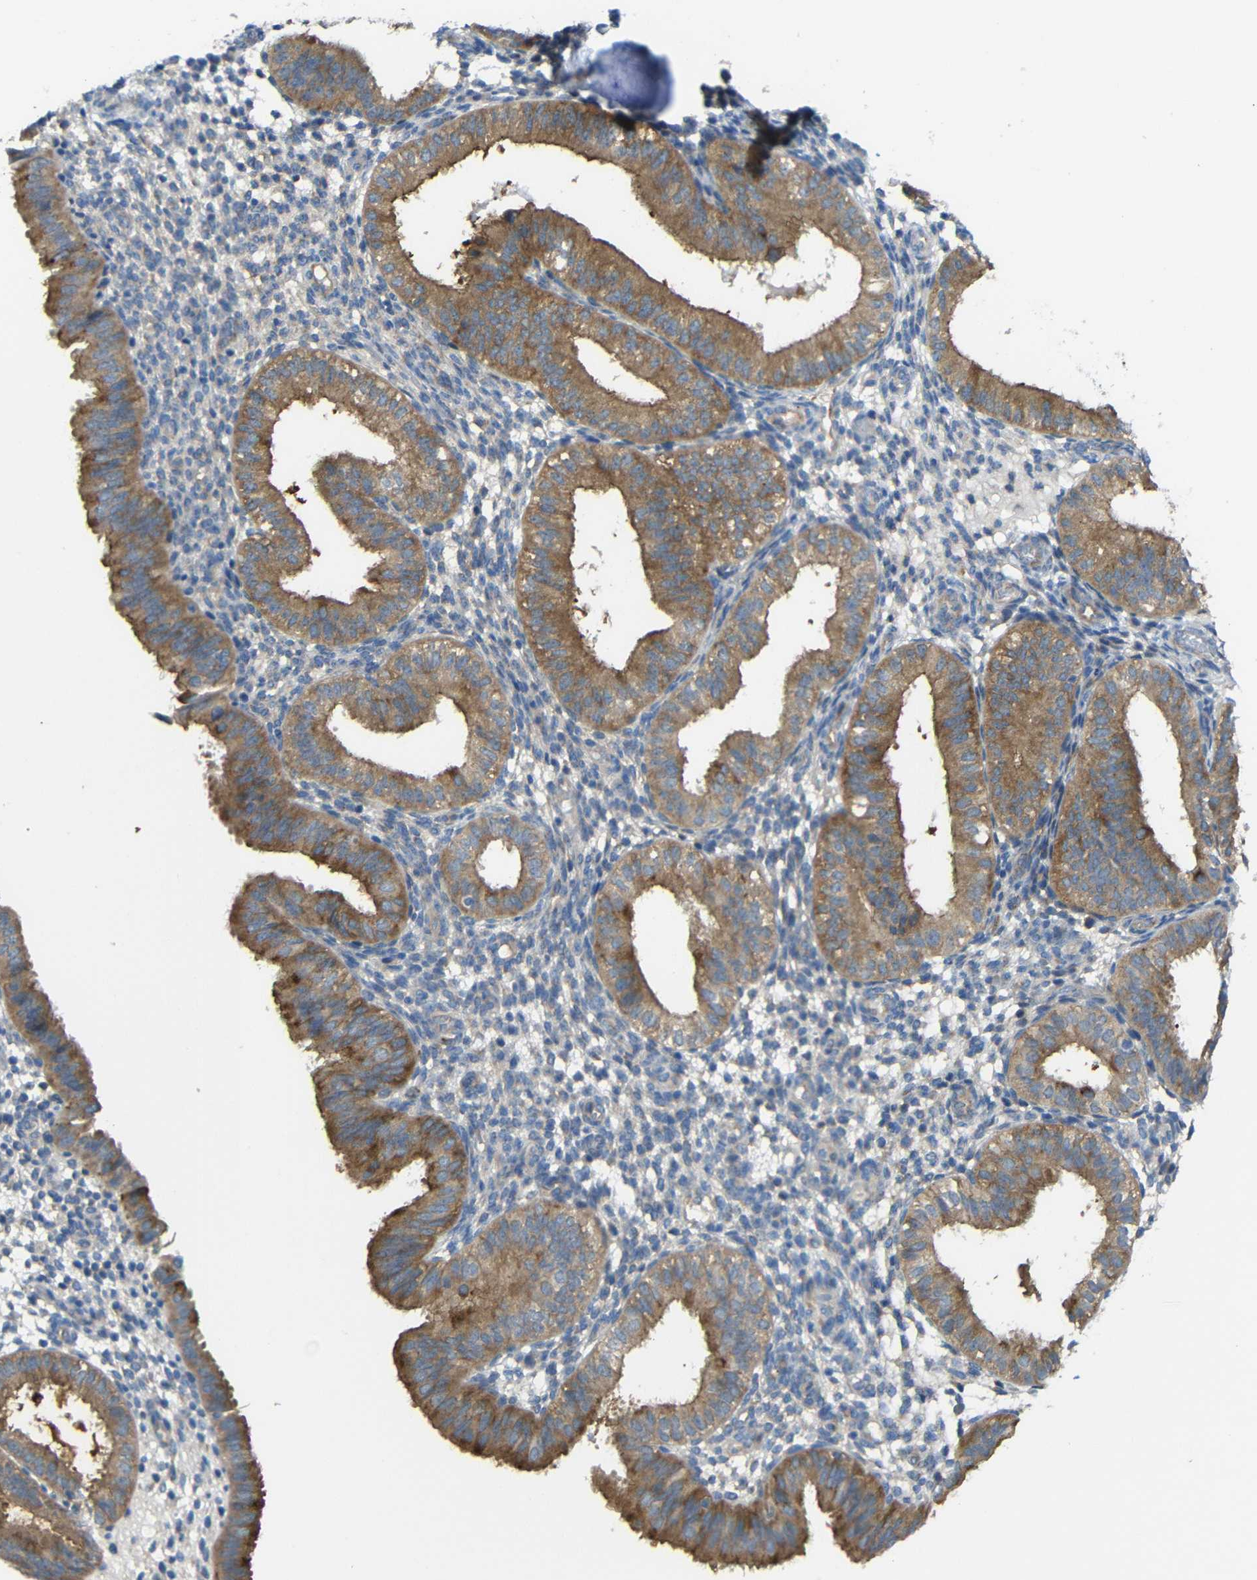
{"staining": {"intensity": "negative", "quantity": "none", "location": "none"}, "tissue": "endometrium", "cell_type": "Cells in endometrial stroma", "image_type": "normal", "snomed": [{"axis": "morphology", "description": "Normal tissue, NOS"}, {"axis": "topography", "description": "Endometrium"}], "caption": "Cells in endometrial stroma are negative for protein expression in normal human endometrium. (Brightfield microscopy of DAB (3,3'-diaminobenzidine) IHC at high magnification).", "gene": "SYPL1", "patient": {"sex": "female", "age": 39}}